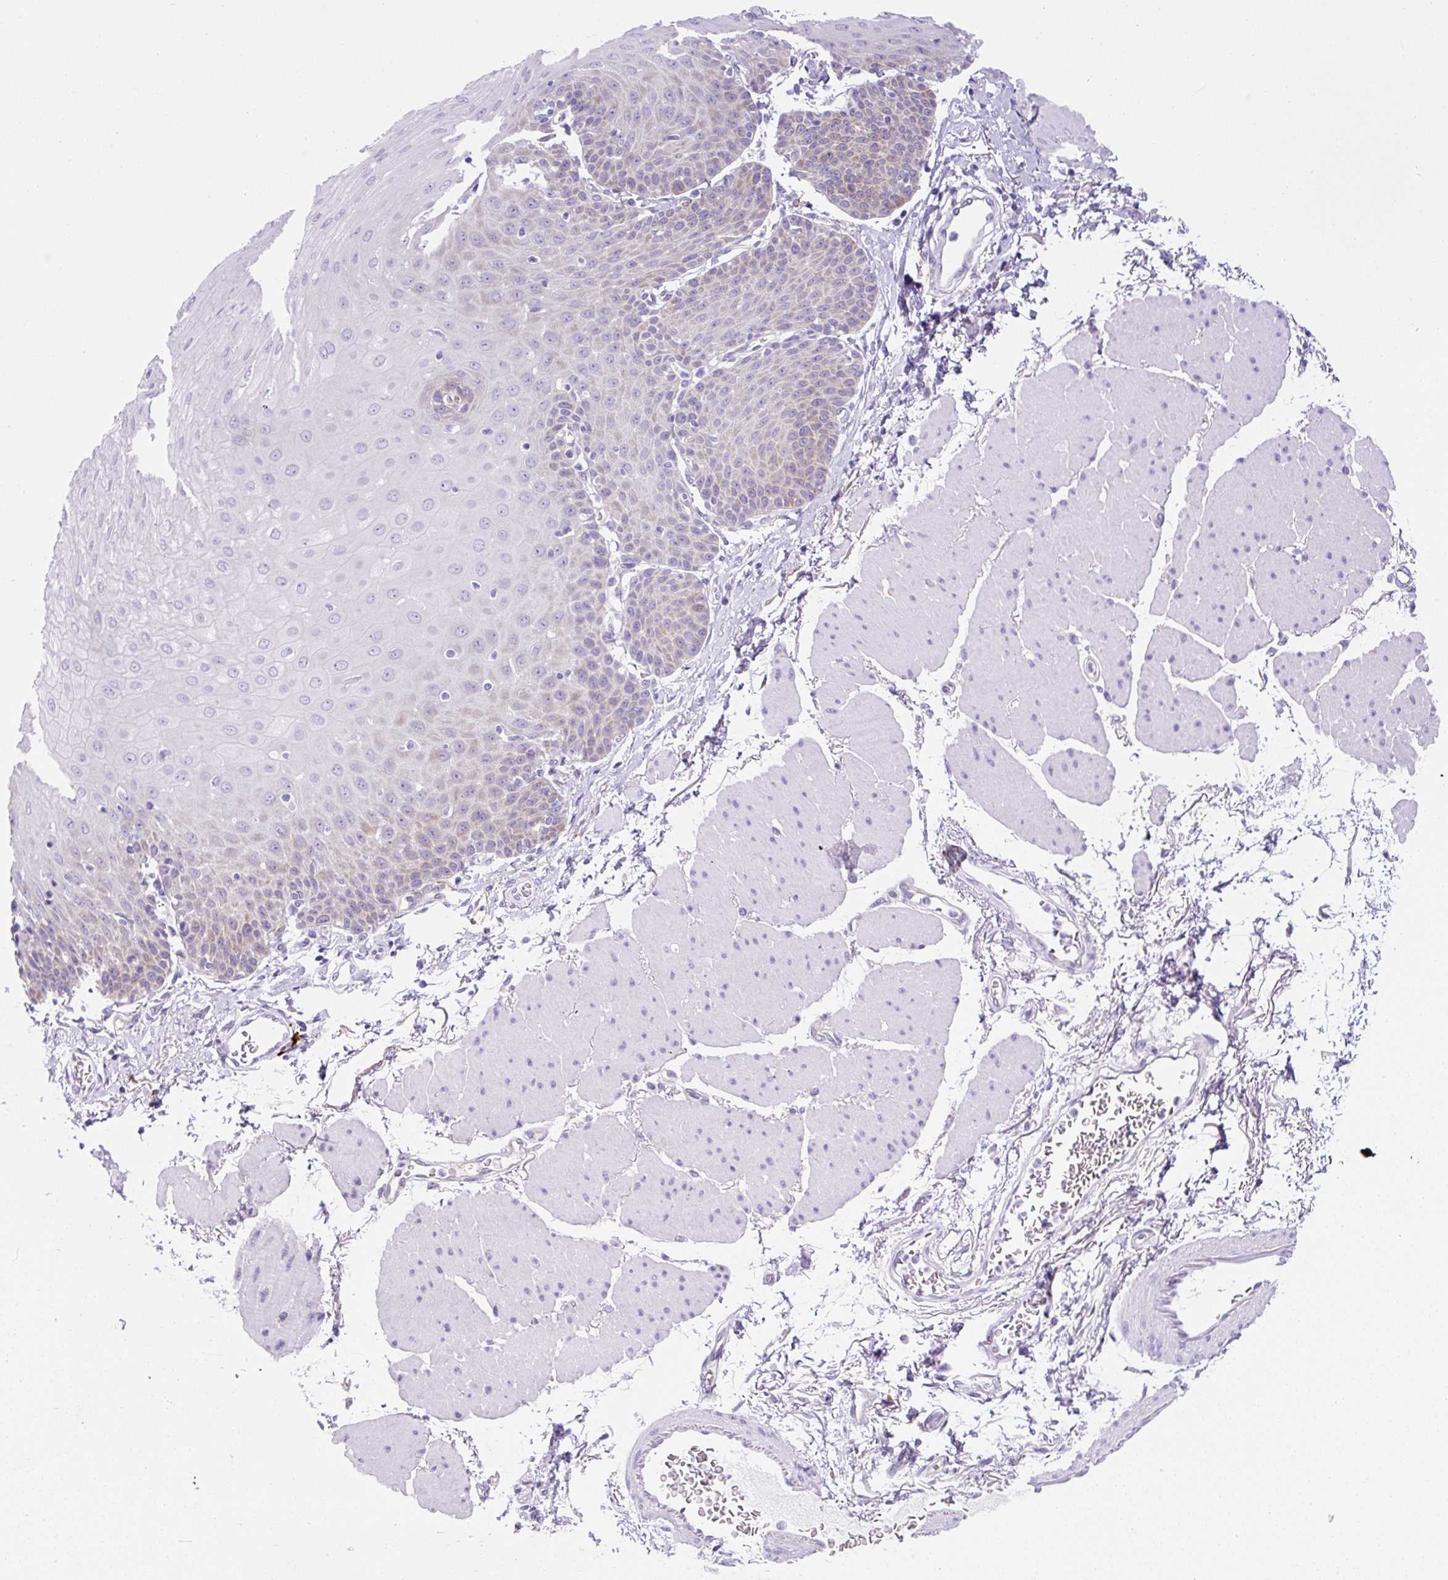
{"staining": {"intensity": "weak", "quantity": "<25%", "location": "cytoplasmic/membranous"}, "tissue": "esophagus", "cell_type": "Squamous epithelial cells", "image_type": "normal", "snomed": [{"axis": "morphology", "description": "Normal tissue, NOS"}, {"axis": "topography", "description": "Esophagus"}], "caption": "Human esophagus stained for a protein using immunohistochemistry (IHC) exhibits no positivity in squamous epithelial cells.", "gene": "ASB4", "patient": {"sex": "female", "age": 81}}